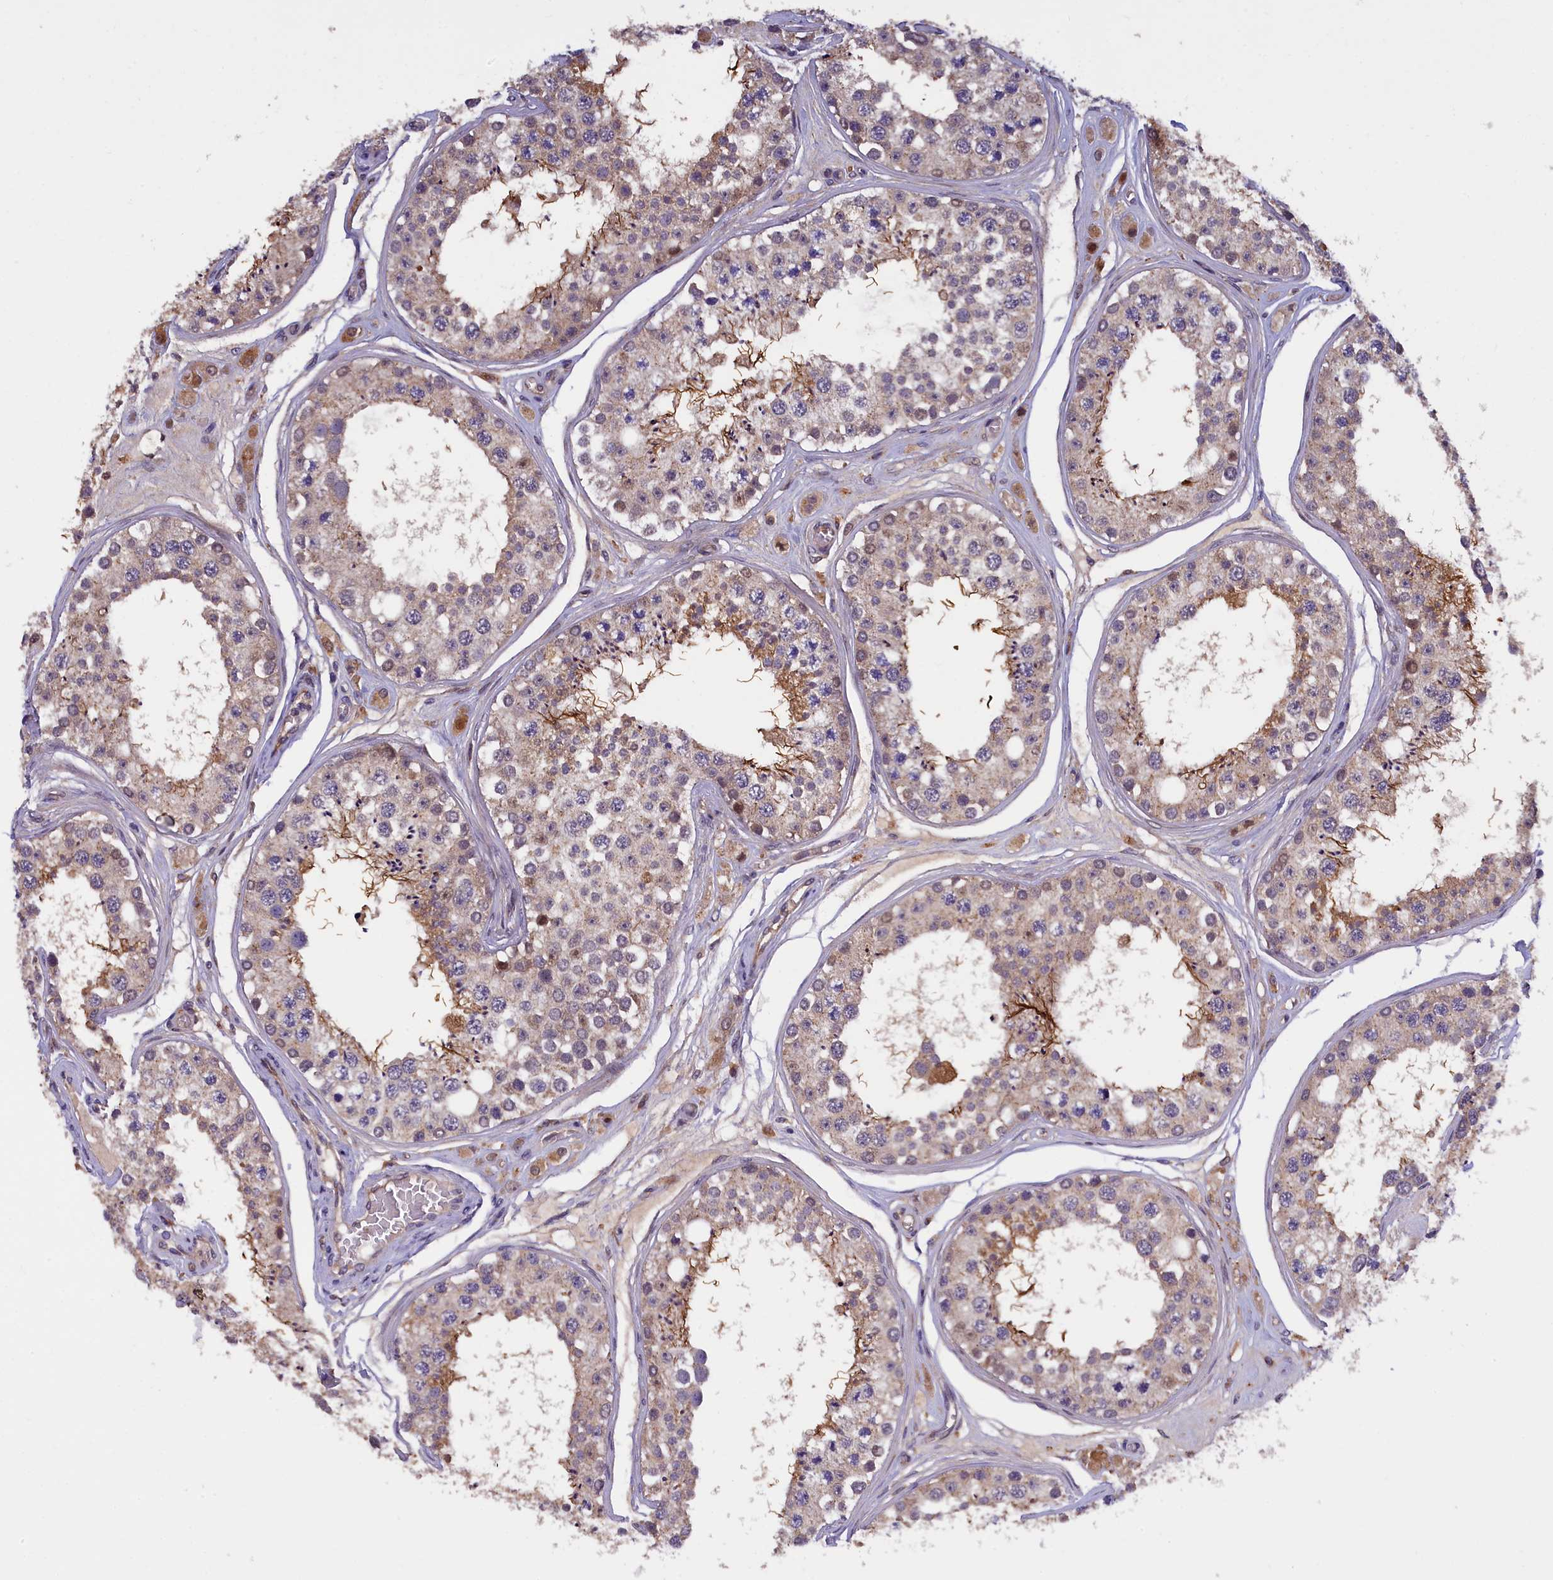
{"staining": {"intensity": "moderate", "quantity": "25%-75%", "location": "cytoplasmic/membranous"}, "tissue": "testis", "cell_type": "Cells in seminiferous ducts", "image_type": "normal", "snomed": [{"axis": "morphology", "description": "Normal tissue, NOS"}, {"axis": "topography", "description": "Testis"}], "caption": "DAB (3,3'-diaminobenzidine) immunohistochemical staining of benign human testis exhibits moderate cytoplasmic/membranous protein expression in about 25%-75% of cells in seminiferous ducts.", "gene": "NAIP", "patient": {"sex": "male", "age": 25}}